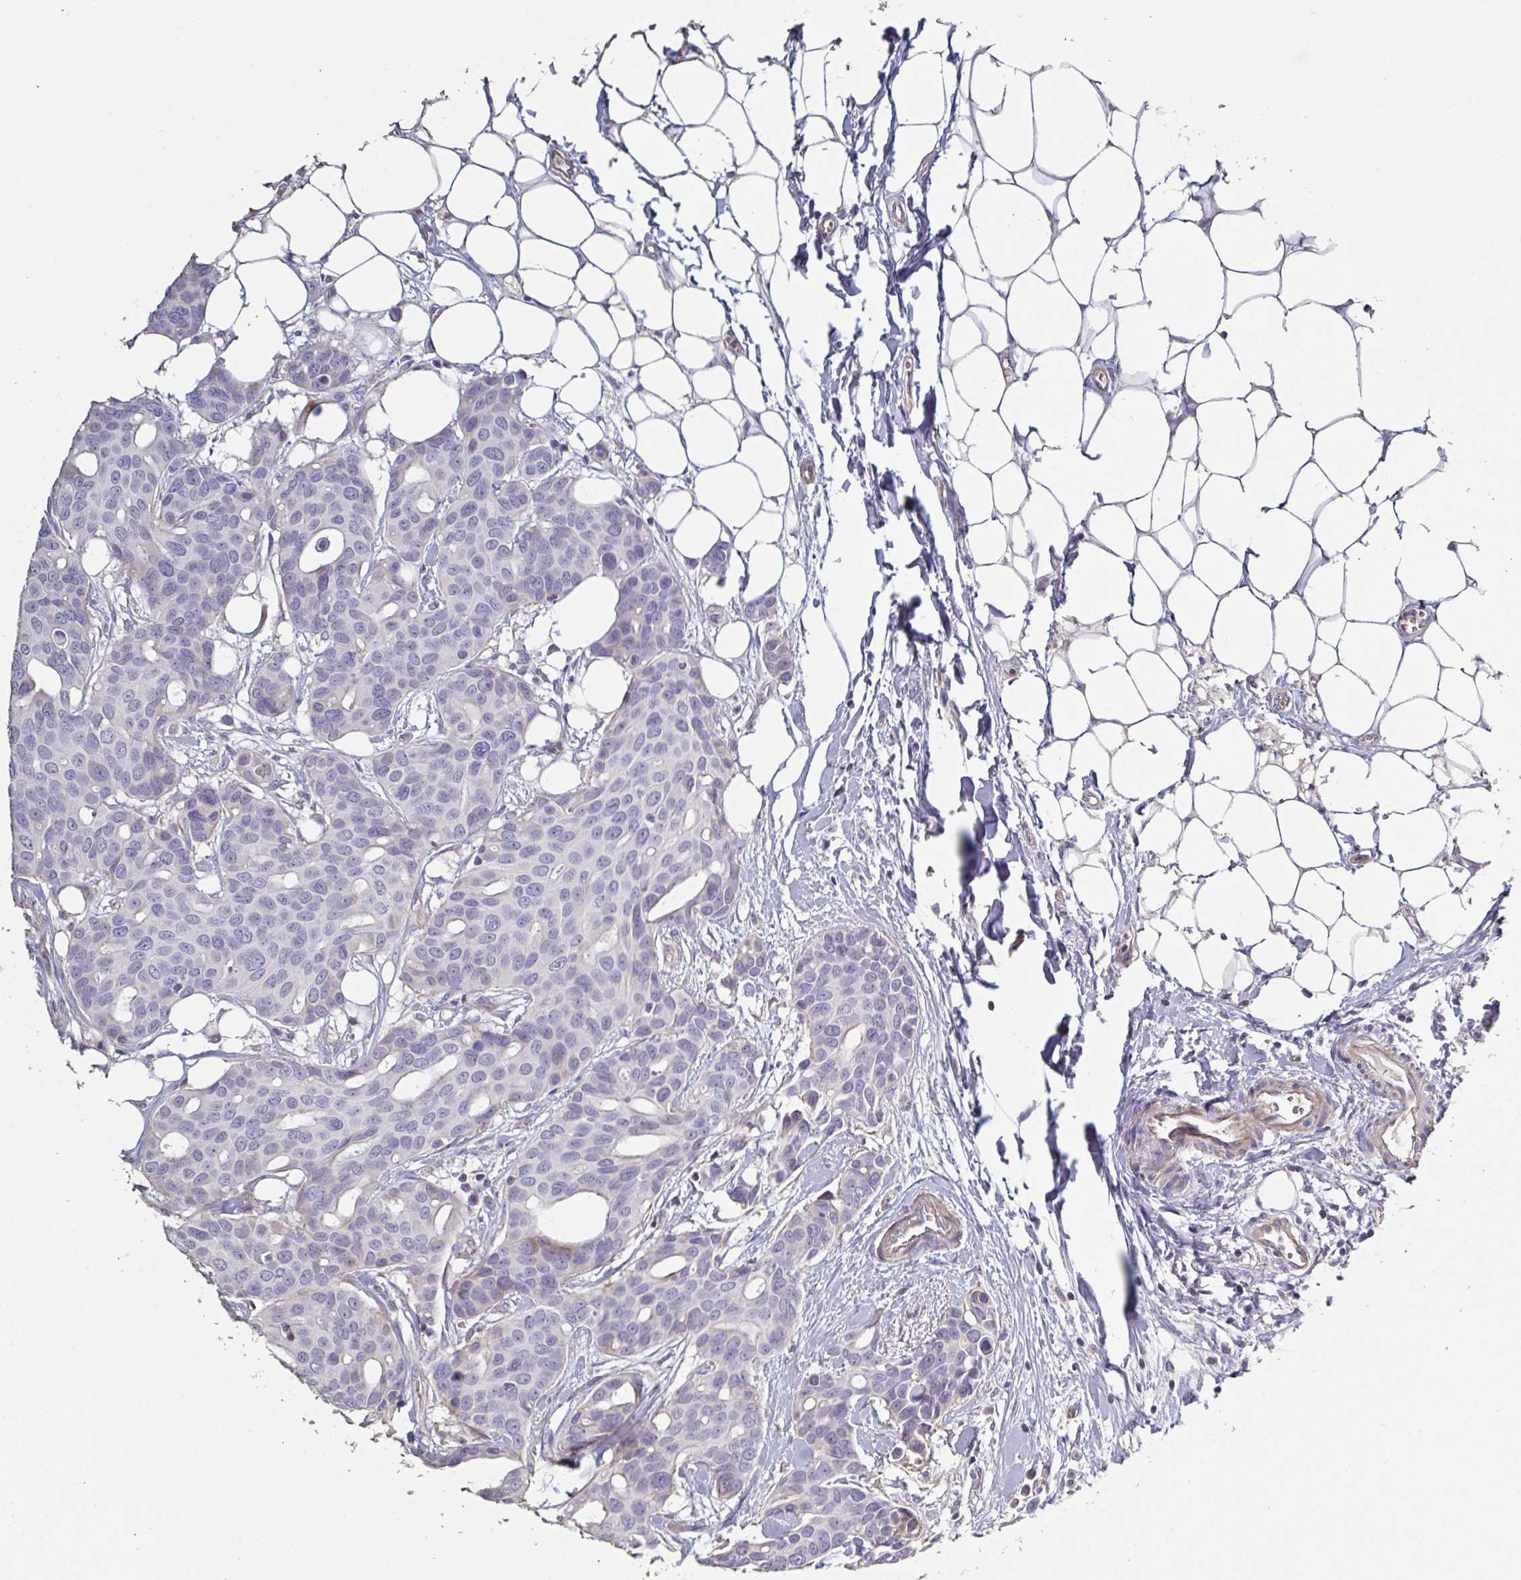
{"staining": {"intensity": "negative", "quantity": "none", "location": "none"}, "tissue": "breast cancer", "cell_type": "Tumor cells", "image_type": "cancer", "snomed": [{"axis": "morphology", "description": "Duct carcinoma"}, {"axis": "topography", "description": "Breast"}], "caption": "High power microscopy micrograph of an IHC photomicrograph of breast intraductal carcinoma, revealing no significant staining in tumor cells. (Brightfield microscopy of DAB immunohistochemistry (IHC) at high magnification).", "gene": "OR5P3", "patient": {"sex": "female", "age": 54}}